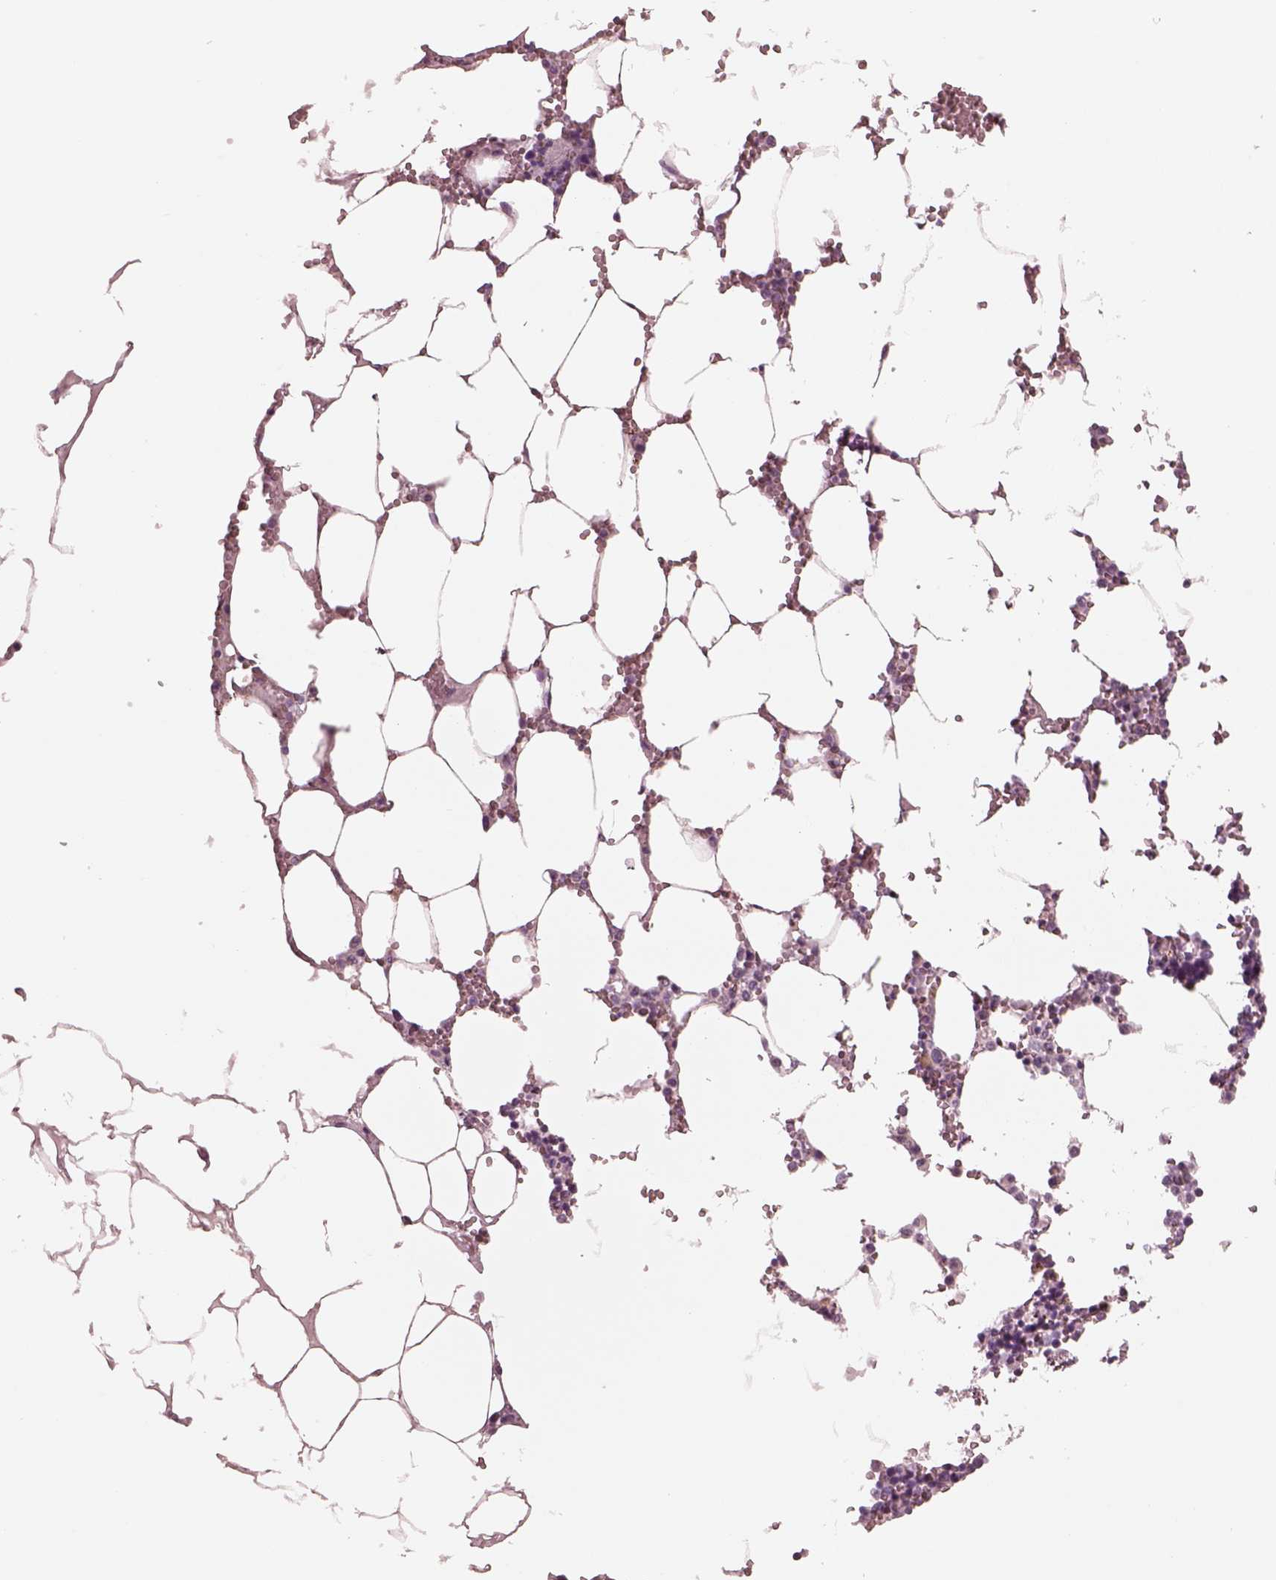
{"staining": {"intensity": "negative", "quantity": "none", "location": "none"}, "tissue": "bone marrow", "cell_type": "Hematopoietic cells", "image_type": "normal", "snomed": [{"axis": "morphology", "description": "Normal tissue, NOS"}, {"axis": "topography", "description": "Bone marrow"}], "caption": "A micrograph of bone marrow stained for a protein exhibits no brown staining in hematopoietic cells.", "gene": "CADM2", "patient": {"sex": "male", "age": 54}}